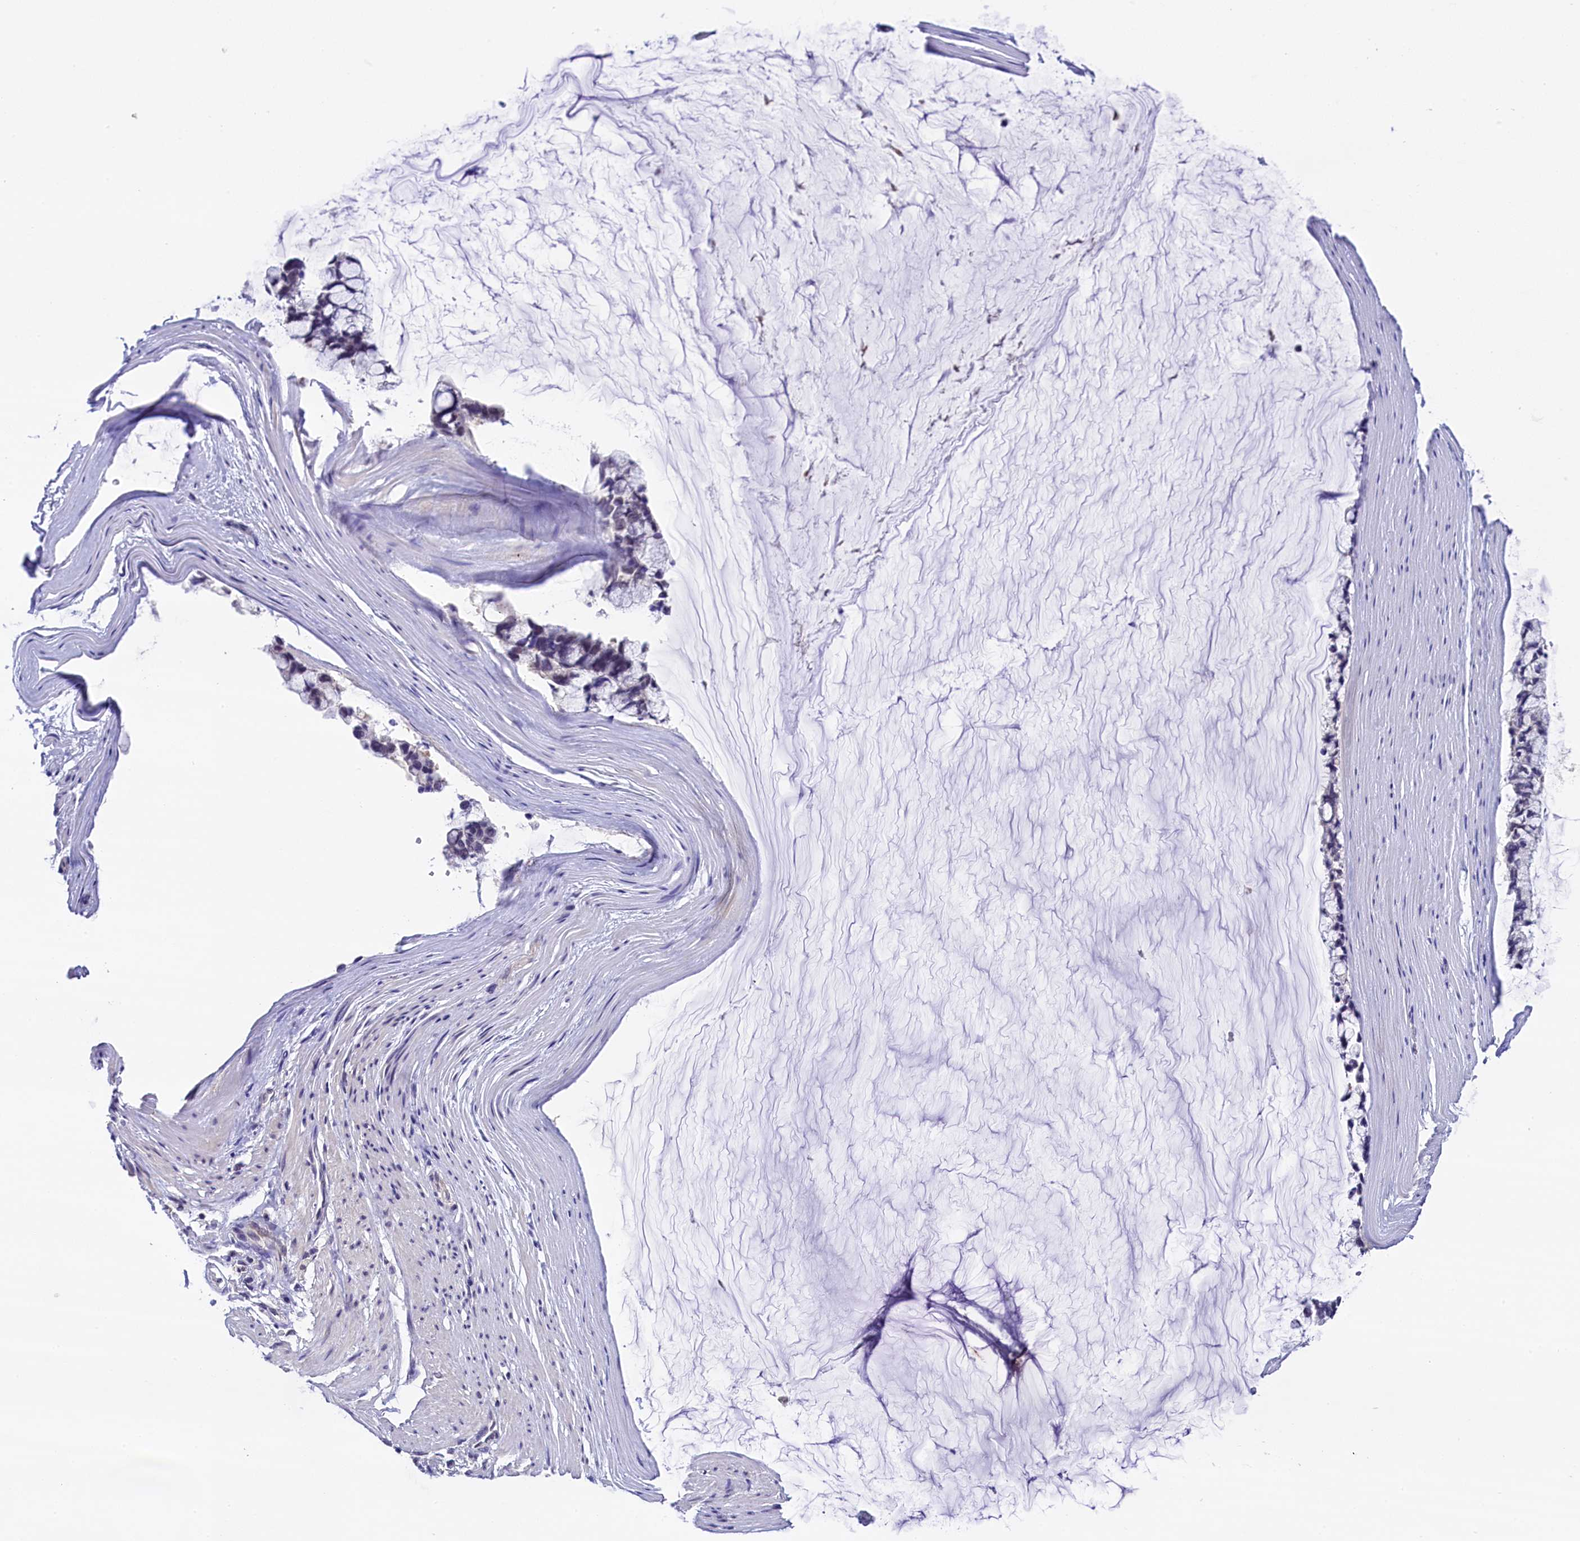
{"staining": {"intensity": "negative", "quantity": "none", "location": "none"}, "tissue": "ovarian cancer", "cell_type": "Tumor cells", "image_type": "cancer", "snomed": [{"axis": "morphology", "description": "Cystadenocarcinoma, mucinous, NOS"}, {"axis": "topography", "description": "Ovary"}], "caption": "Immunohistochemistry (IHC) micrograph of neoplastic tissue: ovarian cancer stained with DAB exhibits no significant protein staining in tumor cells. The staining is performed using DAB brown chromogen with nuclei counter-stained in using hematoxylin.", "gene": "IQCN", "patient": {"sex": "female", "age": 39}}